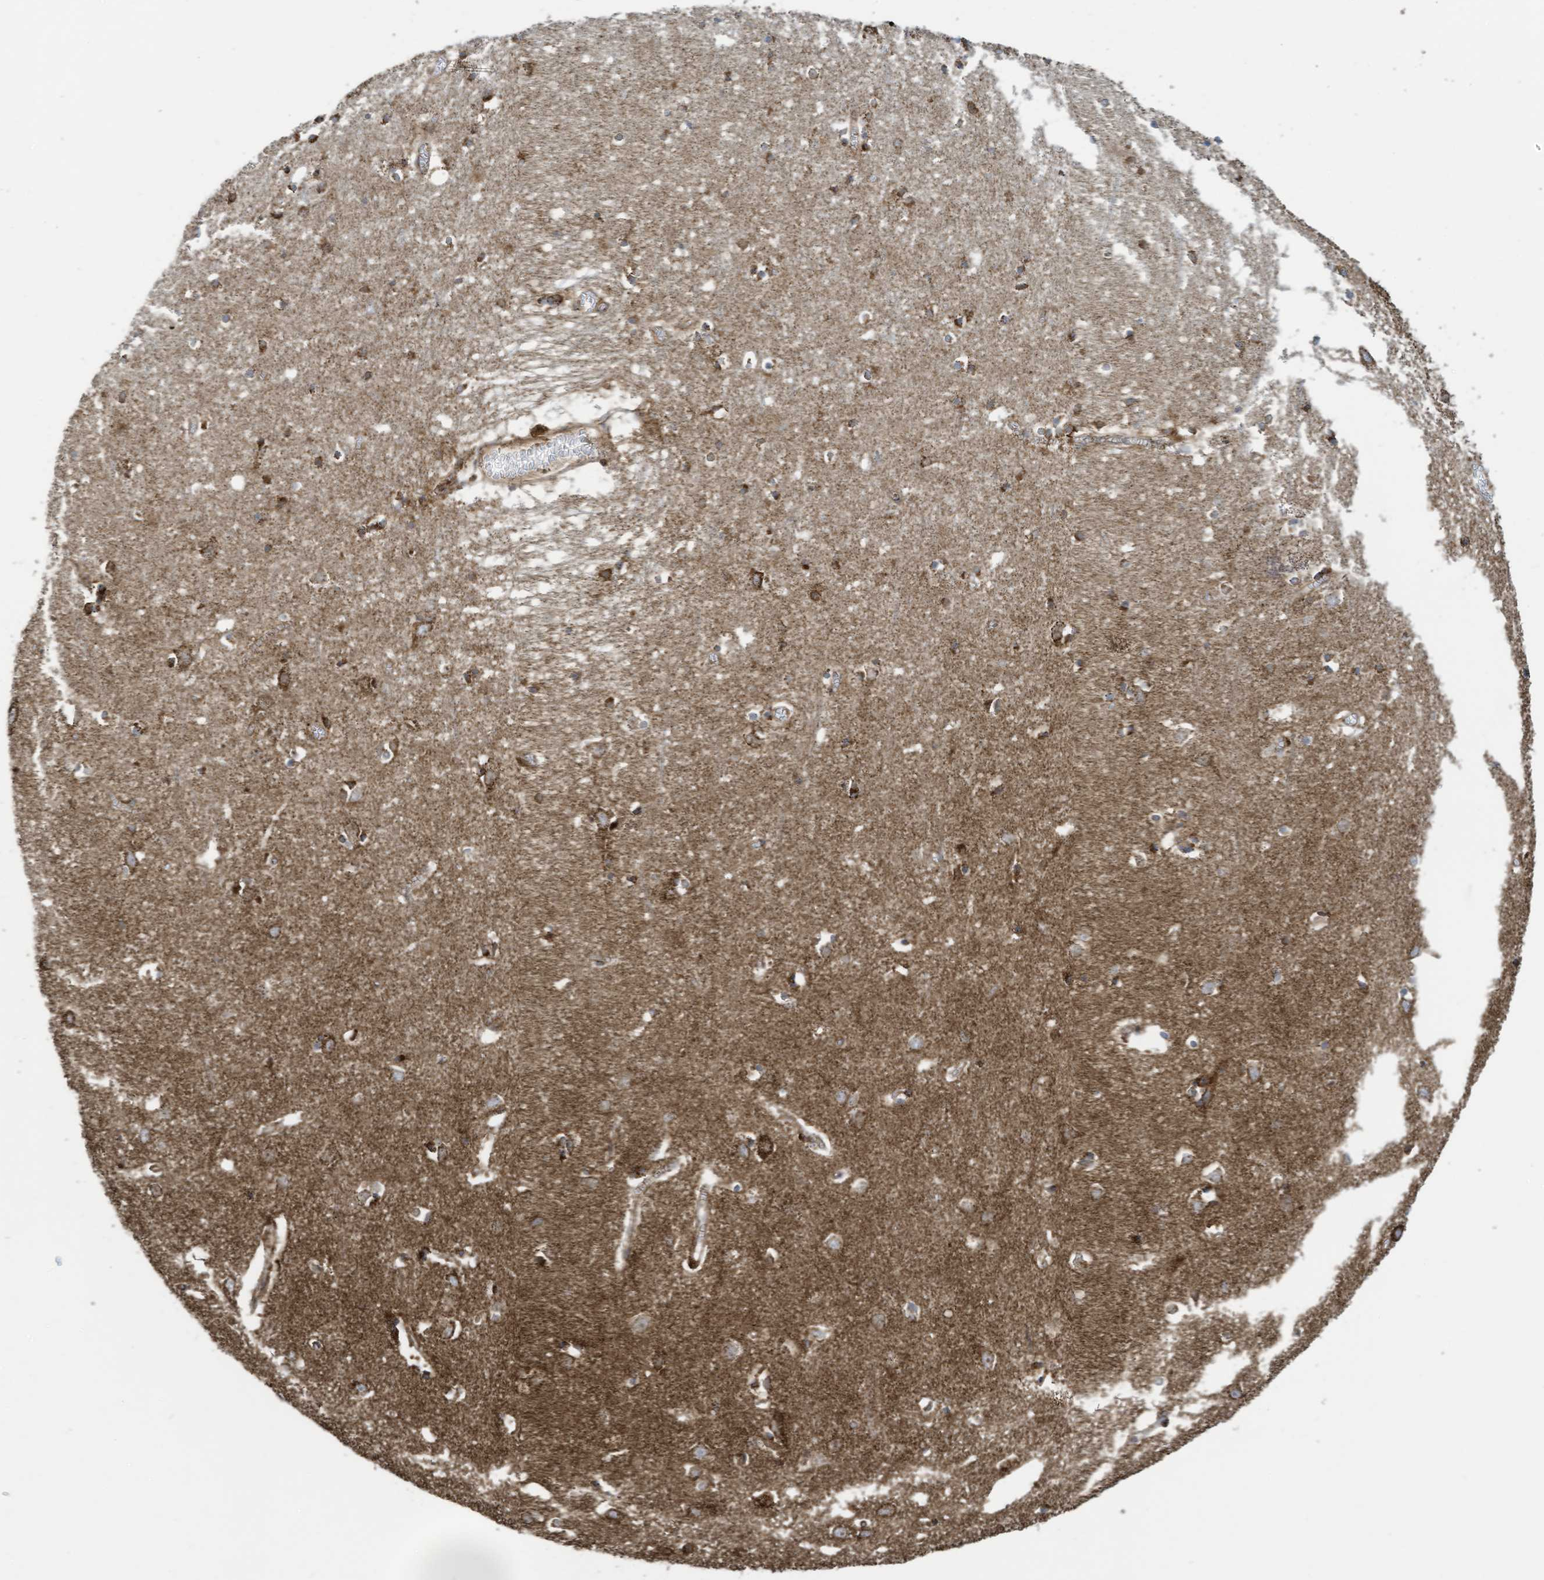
{"staining": {"intensity": "moderate", "quantity": ">75%", "location": "cytoplasmic/membranous"}, "tissue": "cerebral cortex", "cell_type": "Endothelial cells", "image_type": "normal", "snomed": [{"axis": "morphology", "description": "Normal tissue, NOS"}, {"axis": "topography", "description": "Cerebral cortex"}], "caption": "The histopathology image reveals a brown stain indicating the presence of a protein in the cytoplasmic/membranous of endothelial cells in cerebral cortex.", "gene": "COX10", "patient": {"sex": "female", "age": 64}}